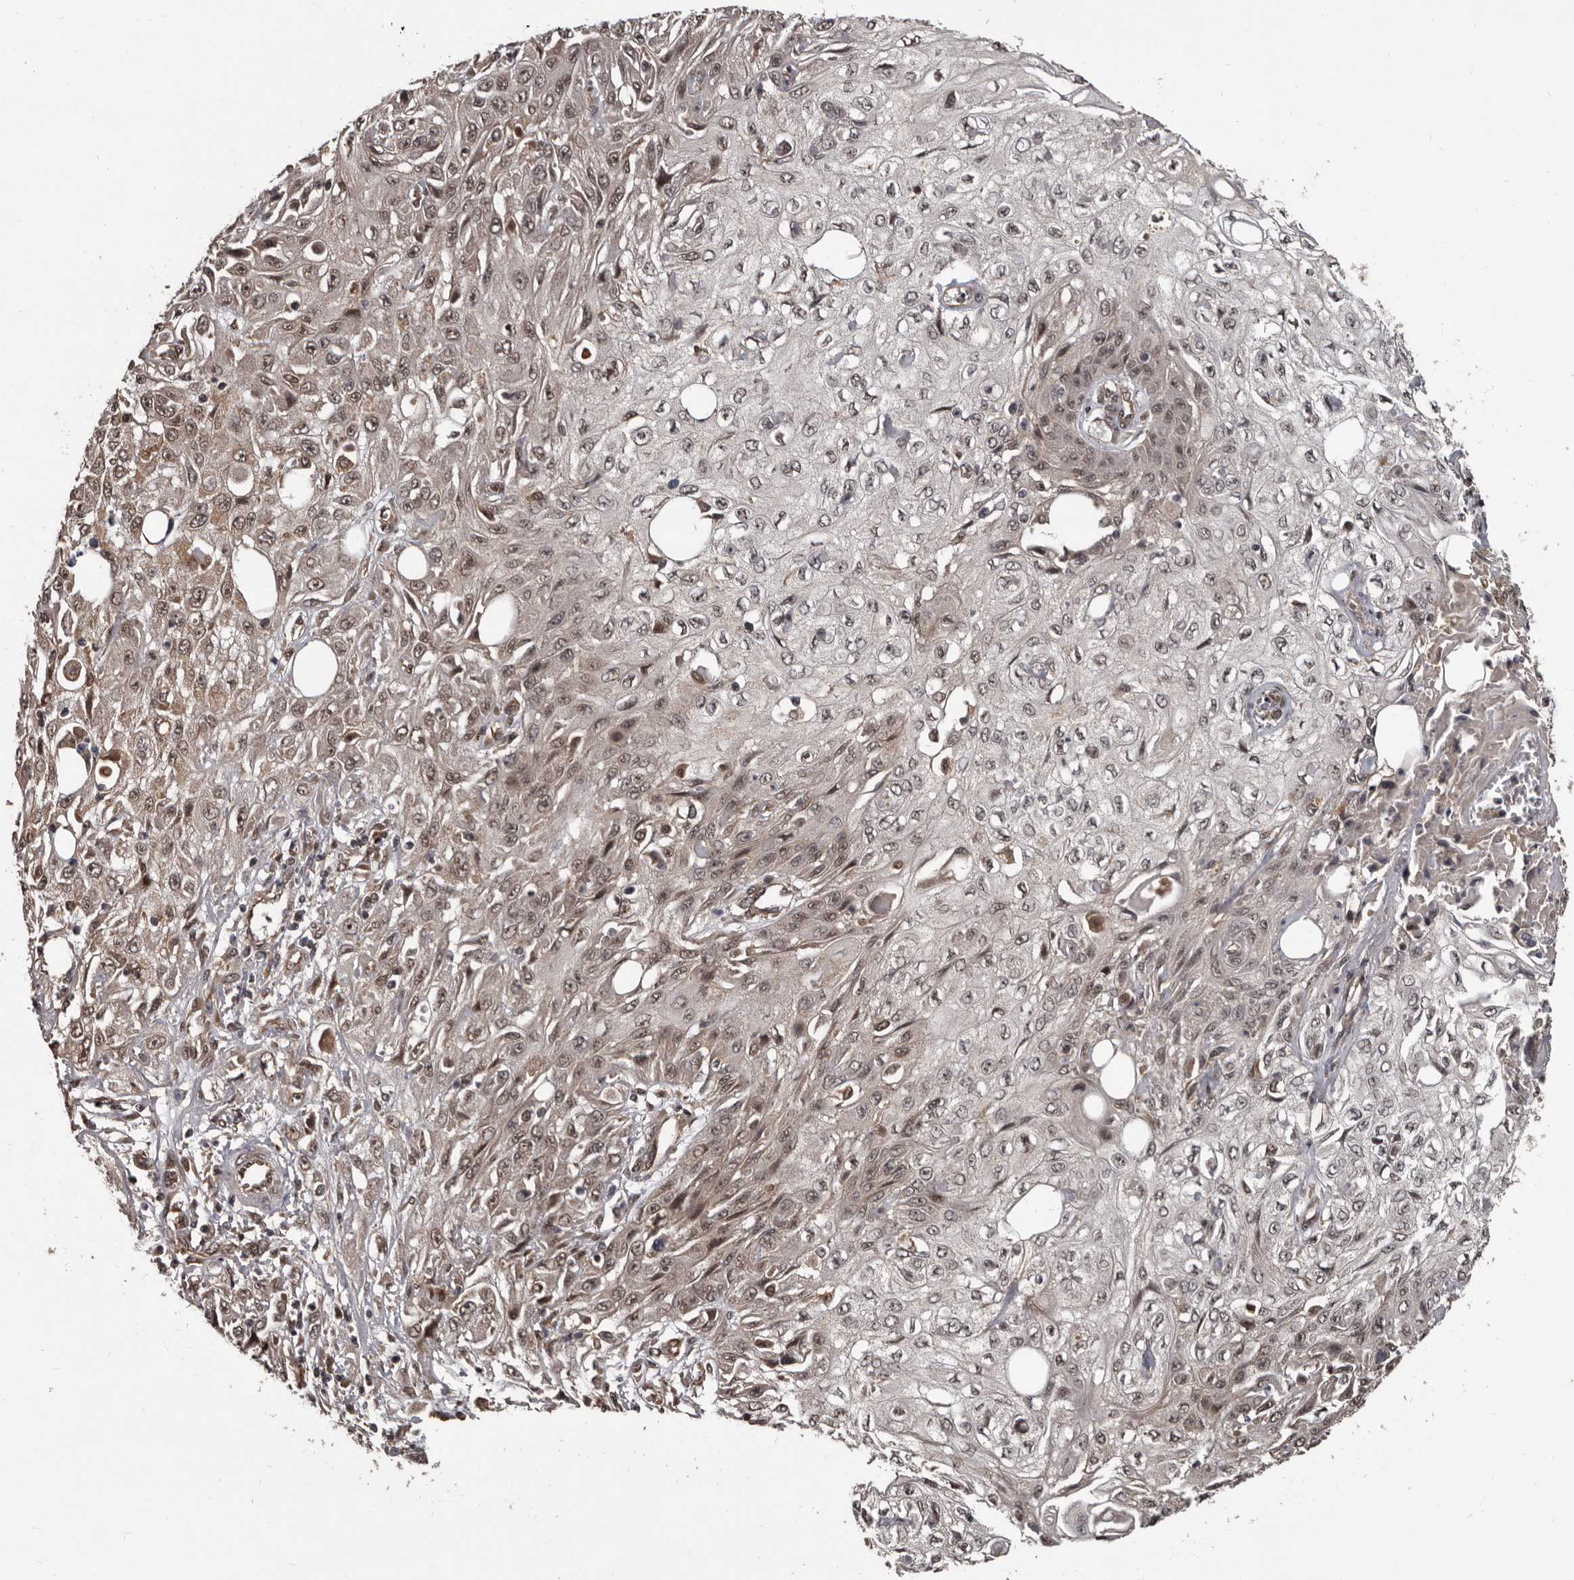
{"staining": {"intensity": "moderate", "quantity": ">75%", "location": "nuclear"}, "tissue": "skin cancer", "cell_type": "Tumor cells", "image_type": "cancer", "snomed": [{"axis": "morphology", "description": "Squamous cell carcinoma, NOS"}, {"axis": "morphology", "description": "Squamous cell carcinoma, metastatic, NOS"}, {"axis": "topography", "description": "Skin"}, {"axis": "topography", "description": "Lymph node"}], "caption": "This photomicrograph reveals skin metastatic squamous cell carcinoma stained with IHC to label a protein in brown. The nuclear of tumor cells show moderate positivity for the protein. Nuclei are counter-stained blue.", "gene": "AHR", "patient": {"sex": "male", "age": 75}}